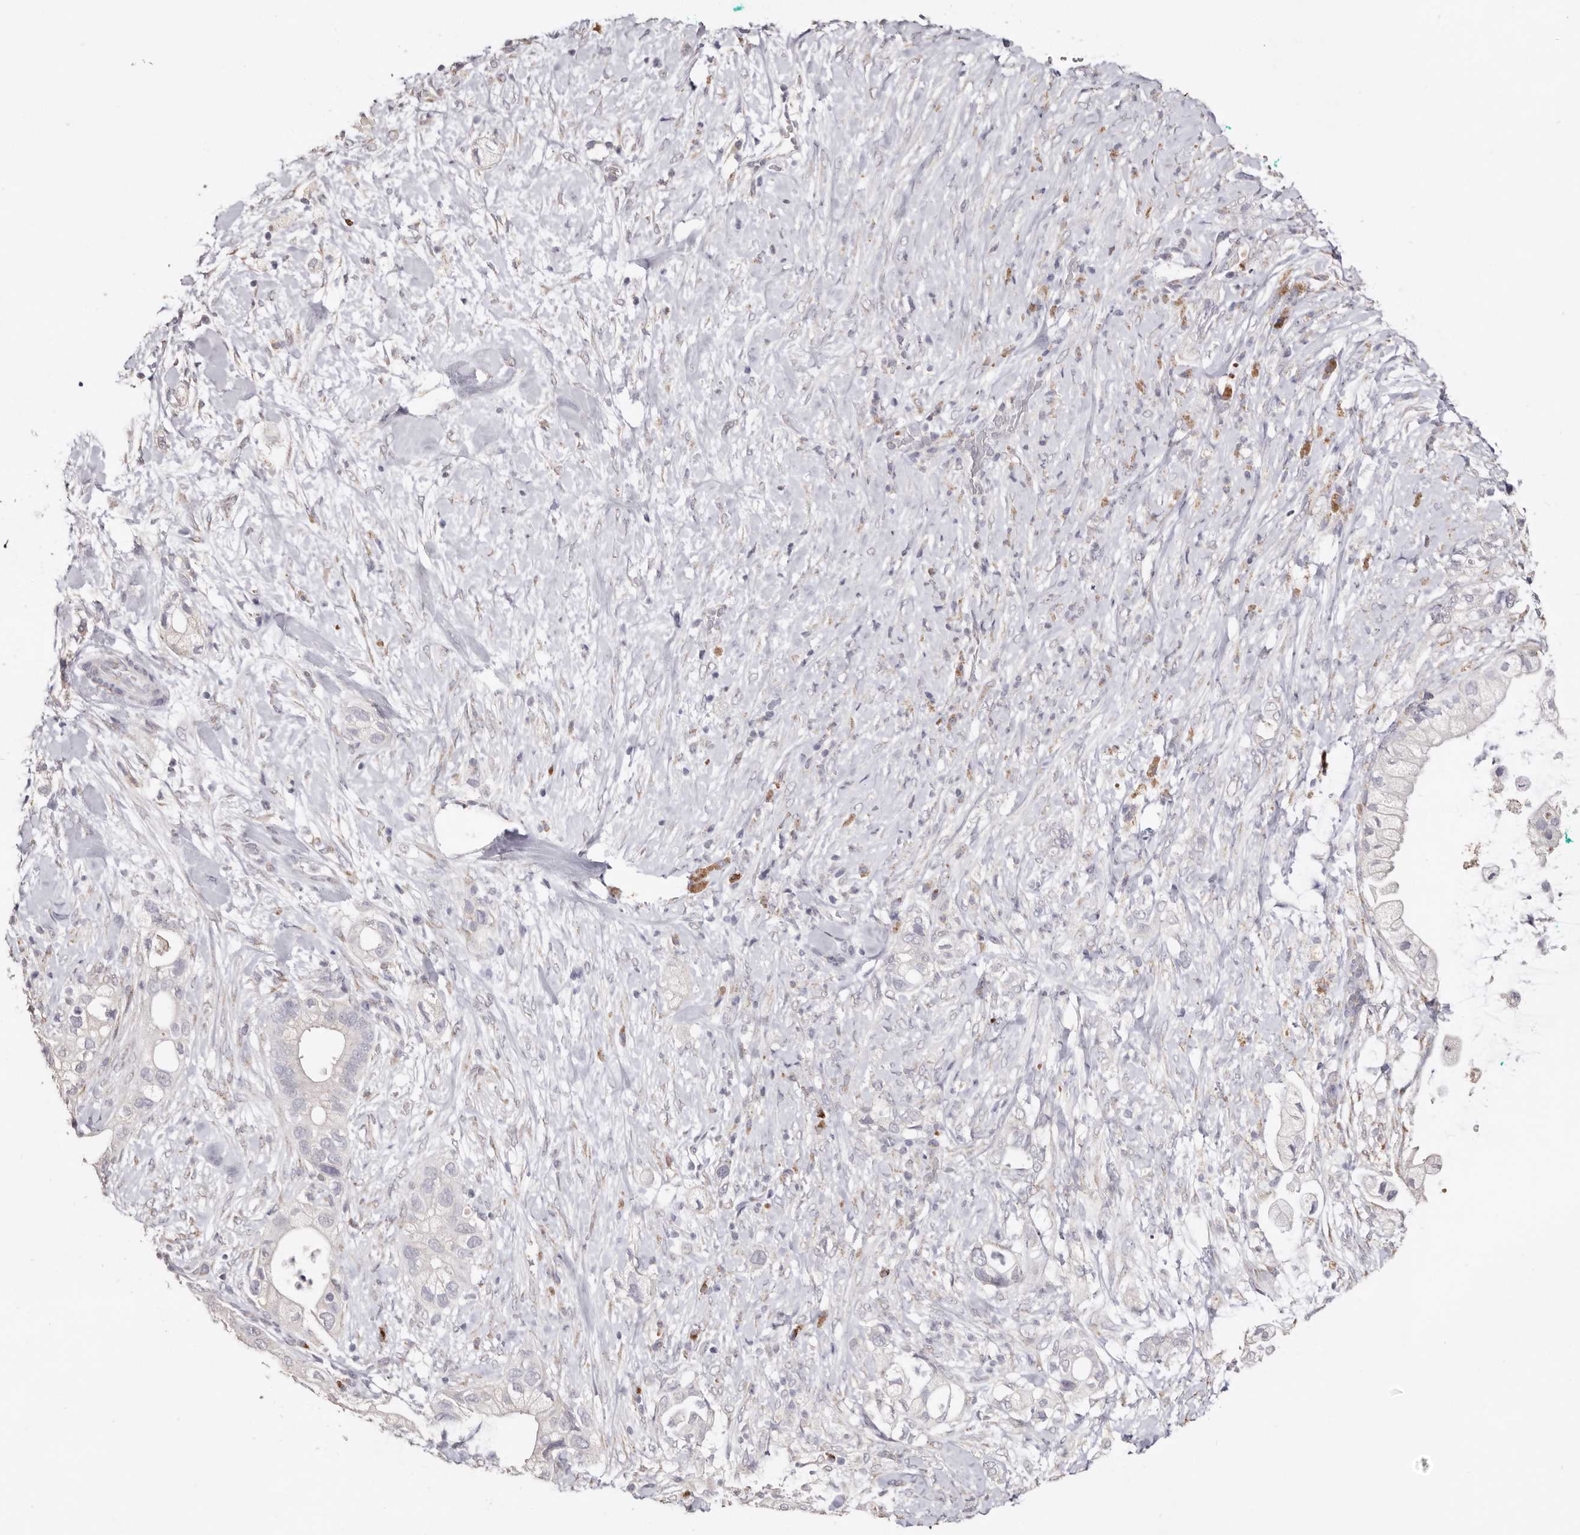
{"staining": {"intensity": "negative", "quantity": "none", "location": "none"}, "tissue": "pancreatic cancer", "cell_type": "Tumor cells", "image_type": "cancer", "snomed": [{"axis": "morphology", "description": "Adenocarcinoma, NOS"}, {"axis": "topography", "description": "Pancreas"}], "caption": "The image exhibits no significant positivity in tumor cells of pancreatic cancer.", "gene": "LGALS7B", "patient": {"sex": "male", "age": 53}}